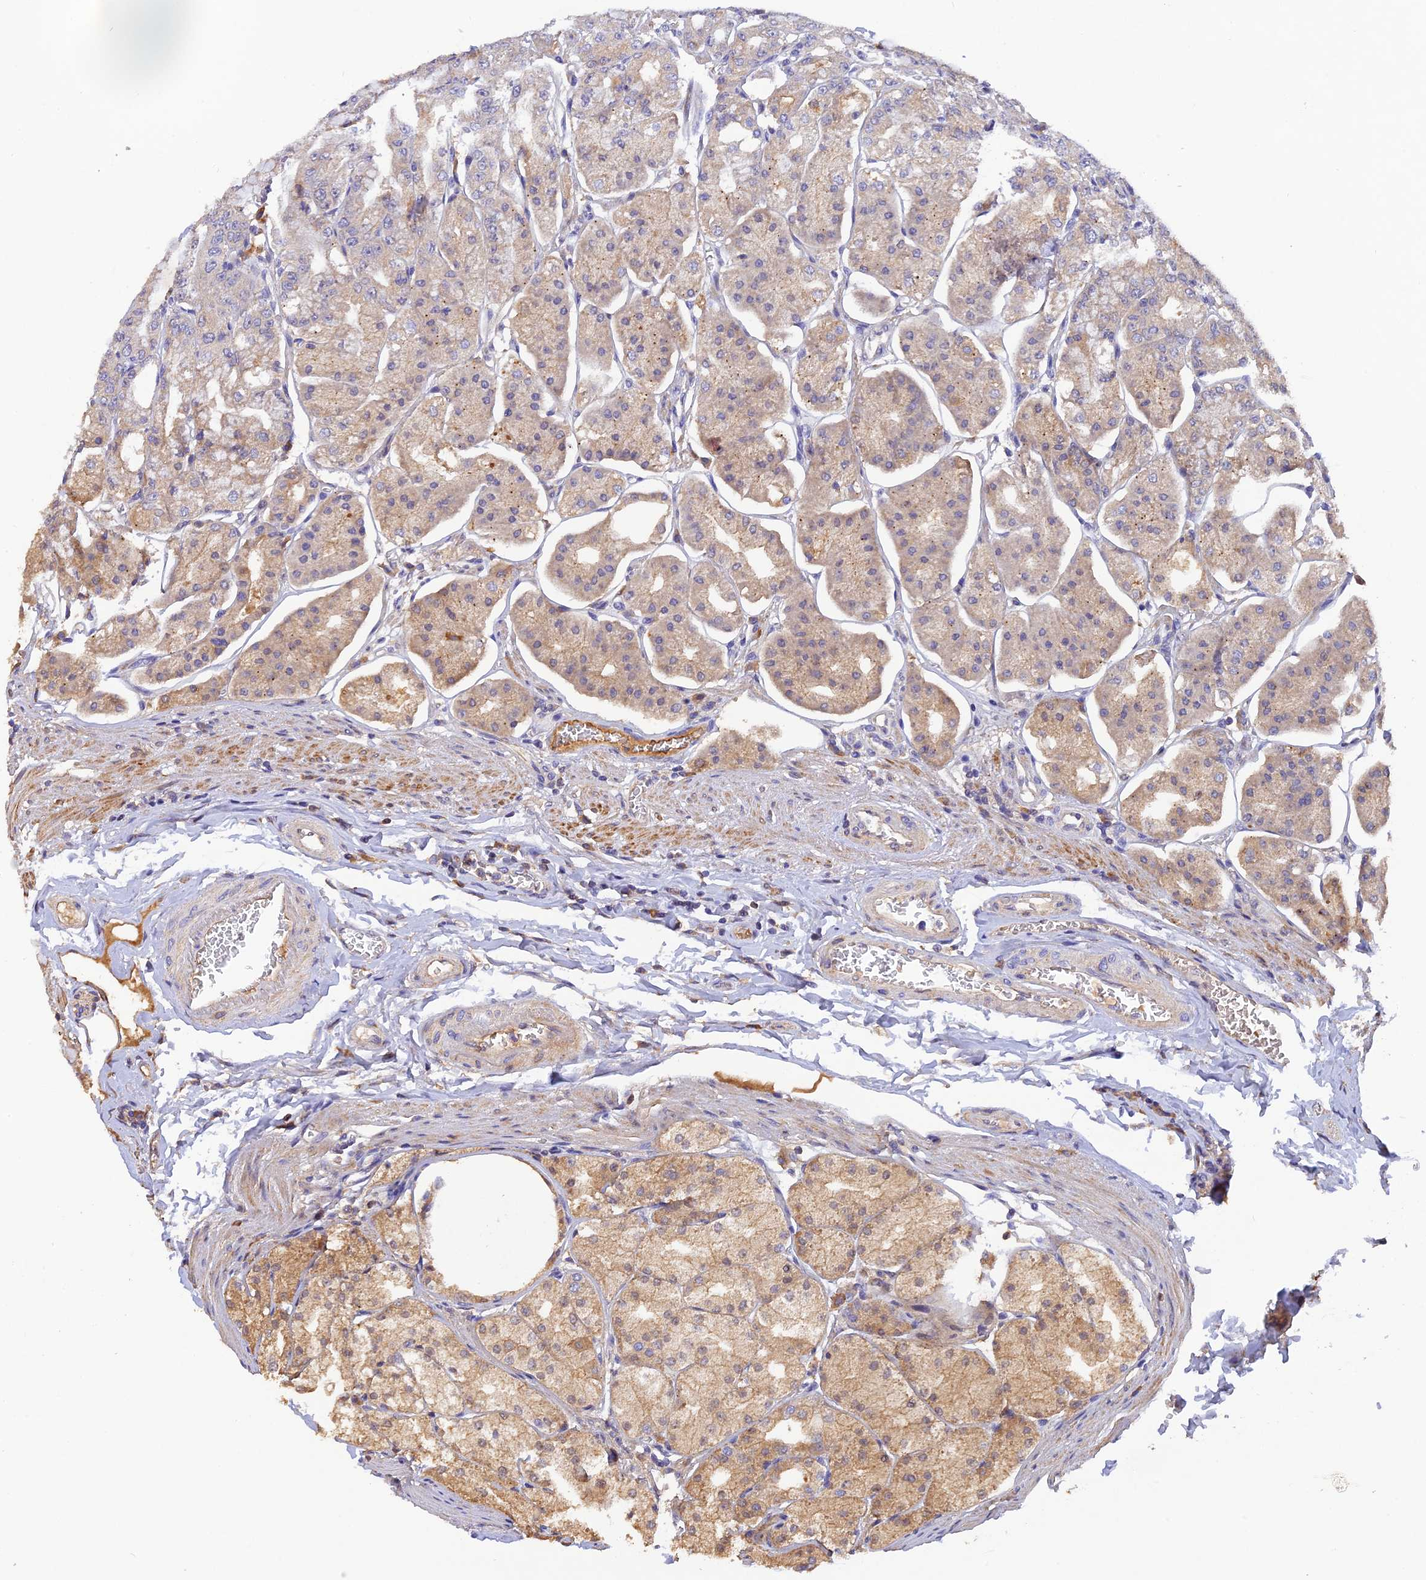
{"staining": {"intensity": "moderate", "quantity": "25%-75%", "location": "cytoplasmic/membranous"}, "tissue": "stomach", "cell_type": "Glandular cells", "image_type": "normal", "snomed": [{"axis": "morphology", "description": "Normal tissue, NOS"}, {"axis": "topography", "description": "Stomach, lower"}], "caption": "Glandular cells exhibit medium levels of moderate cytoplasmic/membranous expression in about 25%-75% of cells in unremarkable stomach. The staining was performed using DAB, with brown indicating positive protein expression. Nuclei are stained blue with hematoxylin.", "gene": "DENND5B", "patient": {"sex": "male", "age": 71}}